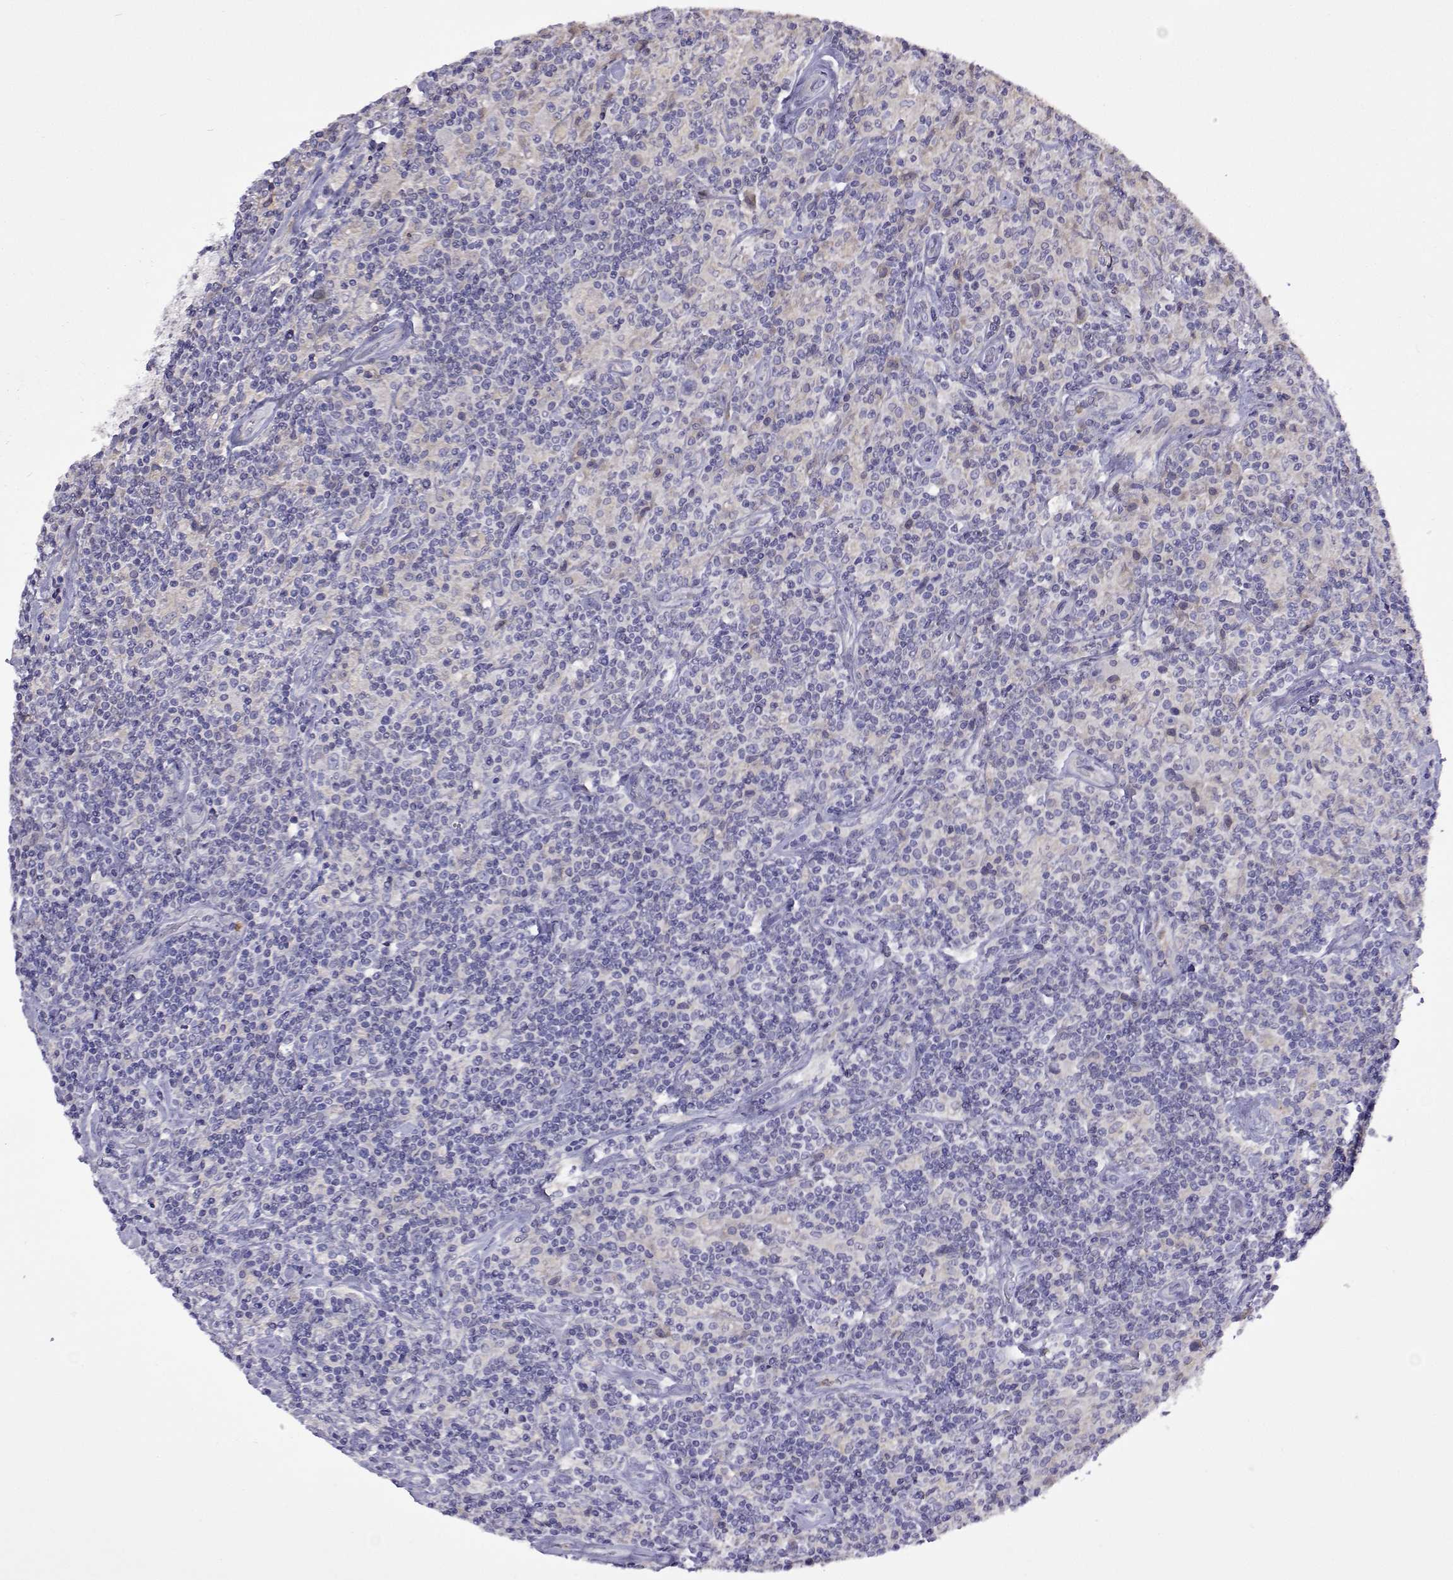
{"staining": {"intensity": "negative", "quantity": "none", "location": "none"}, "tissue": "lymphoma", "cell_type": "Tumor cells", "image_type": "cancer", "snomed": [{"axis": "morphology", "description": "Hodgkin's disease, NOS"}, {"axis": "topography", "description": "Lymph node"}], "caption": "A photomicrograph of human Hodgkin's disease is negative for staining in tumor cells.", "gene": "SULT2A1", "patient": {"sex": "male", "age": 70}}